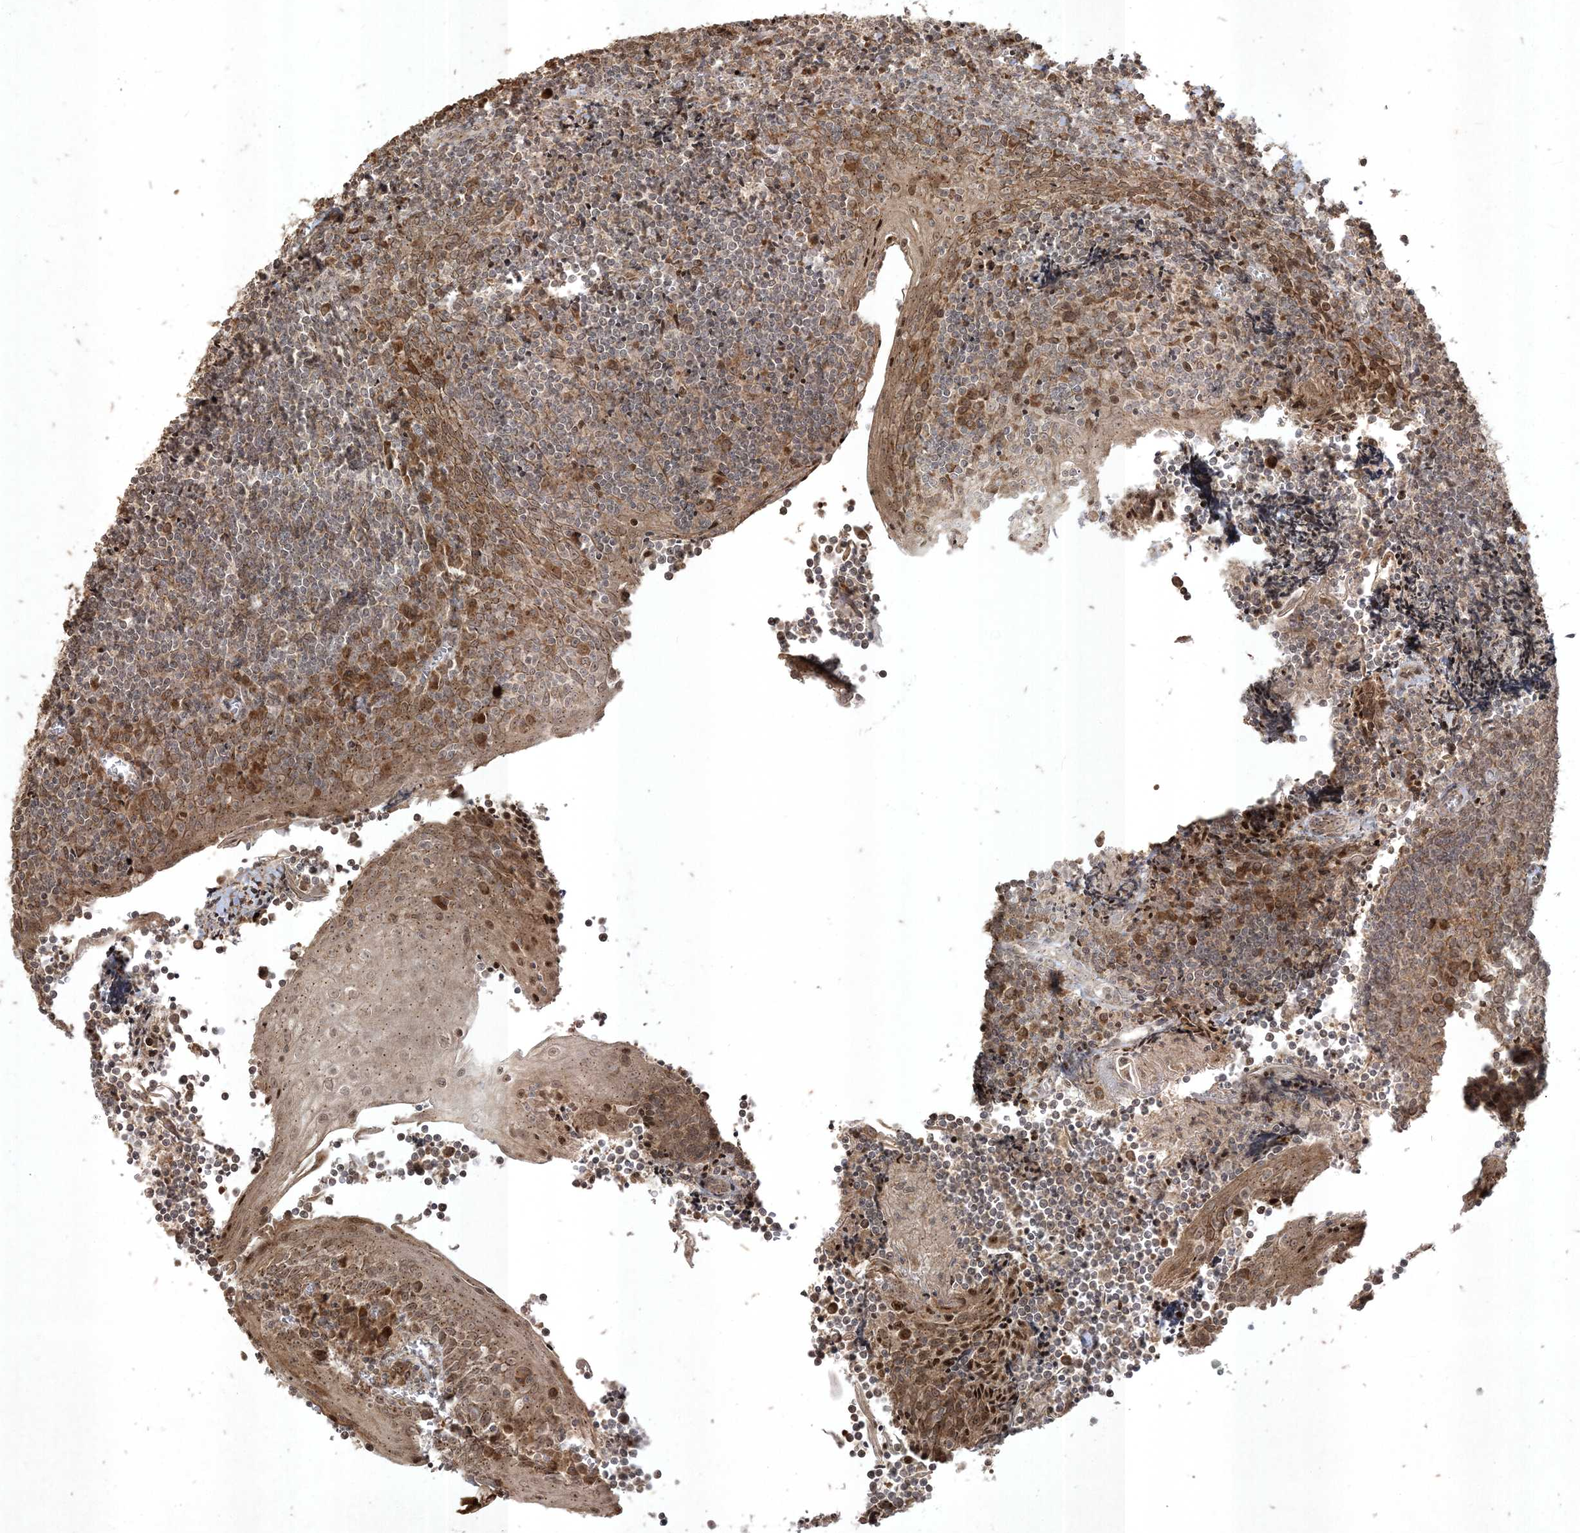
{"staining": {"intensity": "weak", "quantity": ">75%", "location": "cytoplasmic/membranous,nuclear"}, "tissue": "tonsil", "cell_type": "Germinal center cells", "image_type": "normal", "snomed": [{"axis": "morphology", "description": "Normal tissue, NOS"}, {"axis": "topography", "description": "Tonsil"}], "caption": "Germinal center cells reveal low levels of weak cytoplasmic/membranous,nuclear expression in approximately >75% of cells in normal human tonsil.", "gene": "RRAS", "patient": {"sex": "male", "age": 27}}